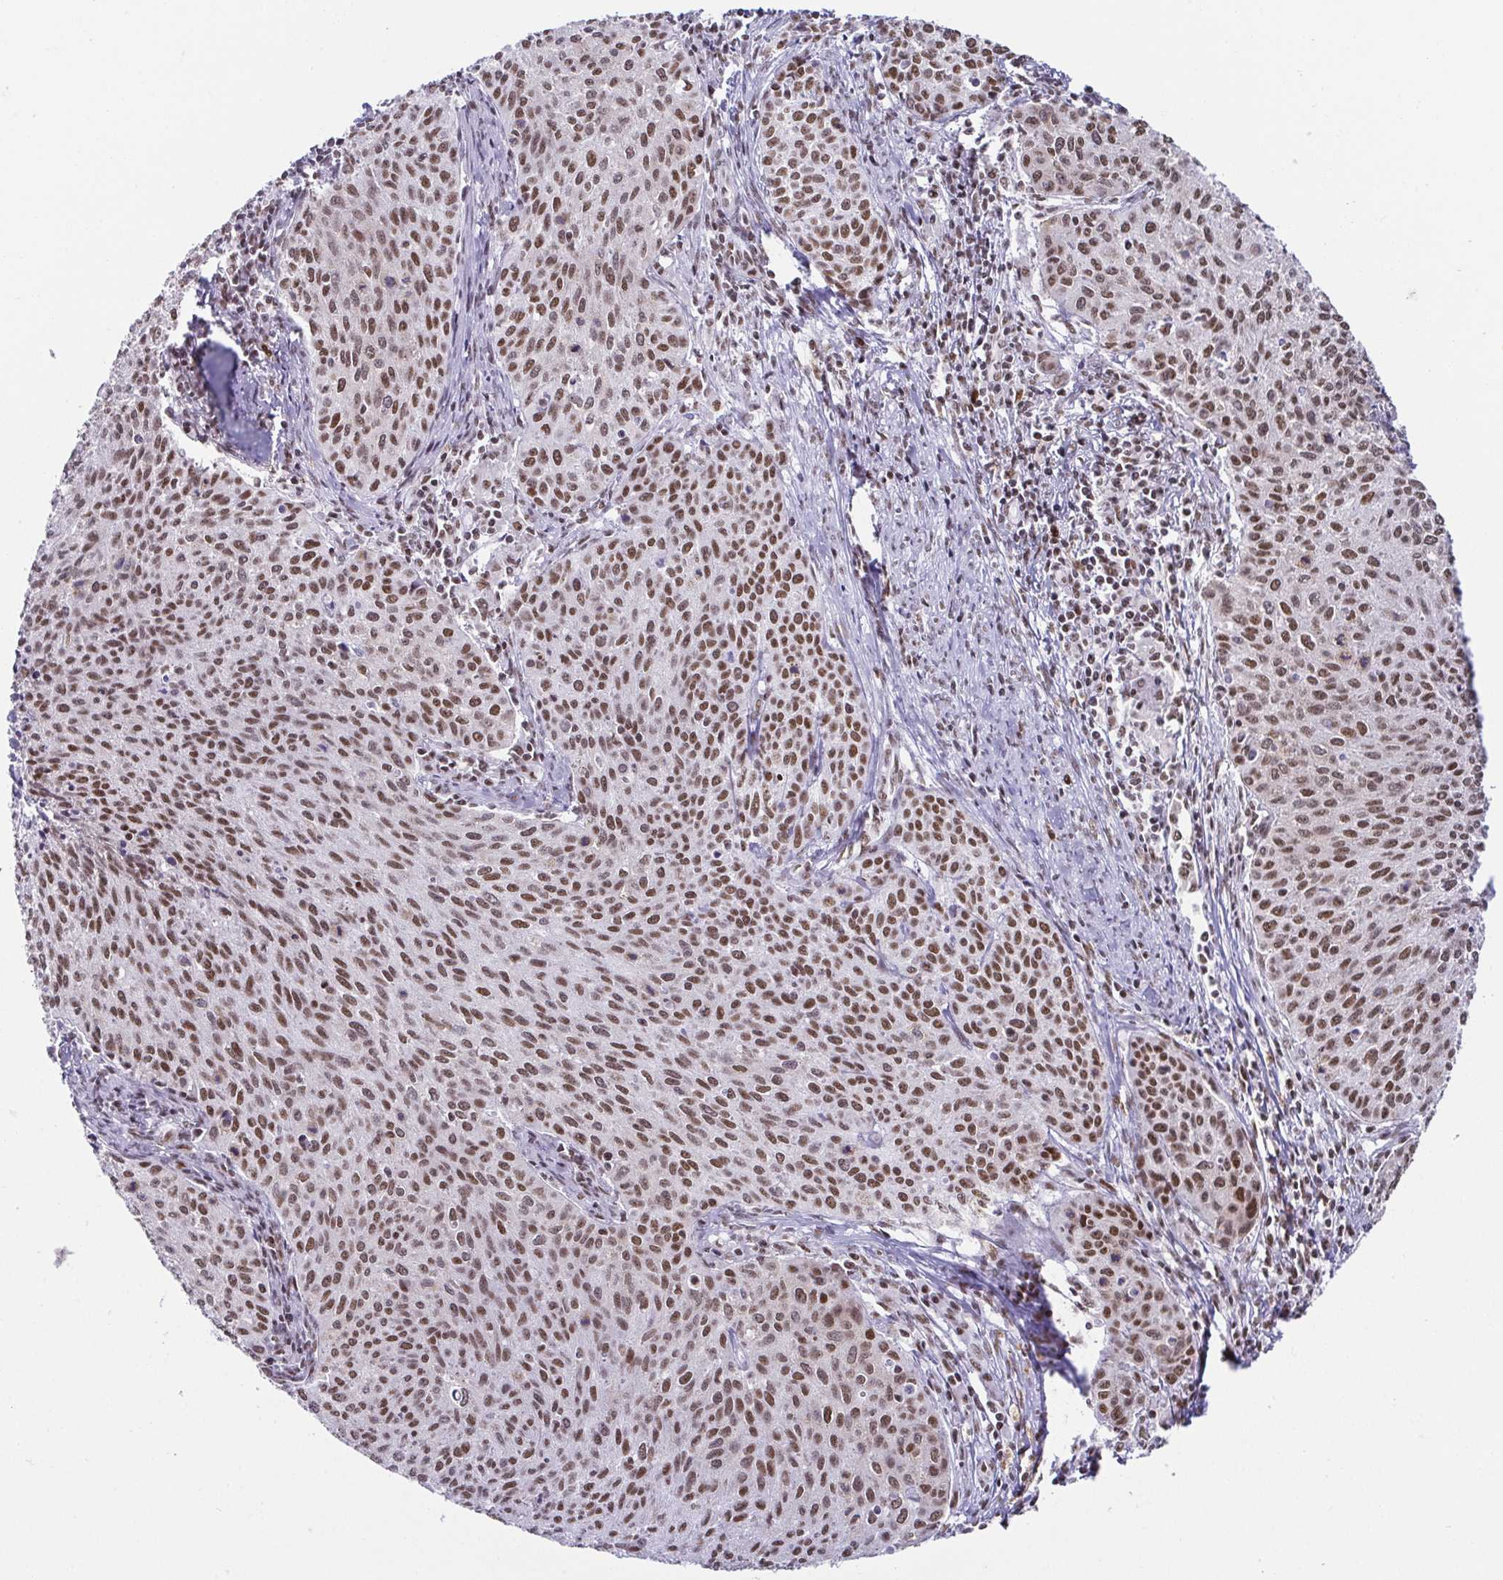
{"staining": {"intensity": "moderate", "quantity": ">75%", "location": "nuclear"}, "tissue": "cervical cancer", "cell_type": "Tumor cells", "image_type": "cancer", "snomed": [{"axis": "morphology", "description": "Squamous cell carcinoma, NOS"}, {"axis": "topography", "description": "Cervix"}], "caption": "Cervical squamous cell carcinoma stained with immunohistochemistry (IHC) displays moderate nuclear positivity in approximately >75% of tumor cells.", "gene": "EWSR1", "patient": {"sex": "female", "age": 38}}